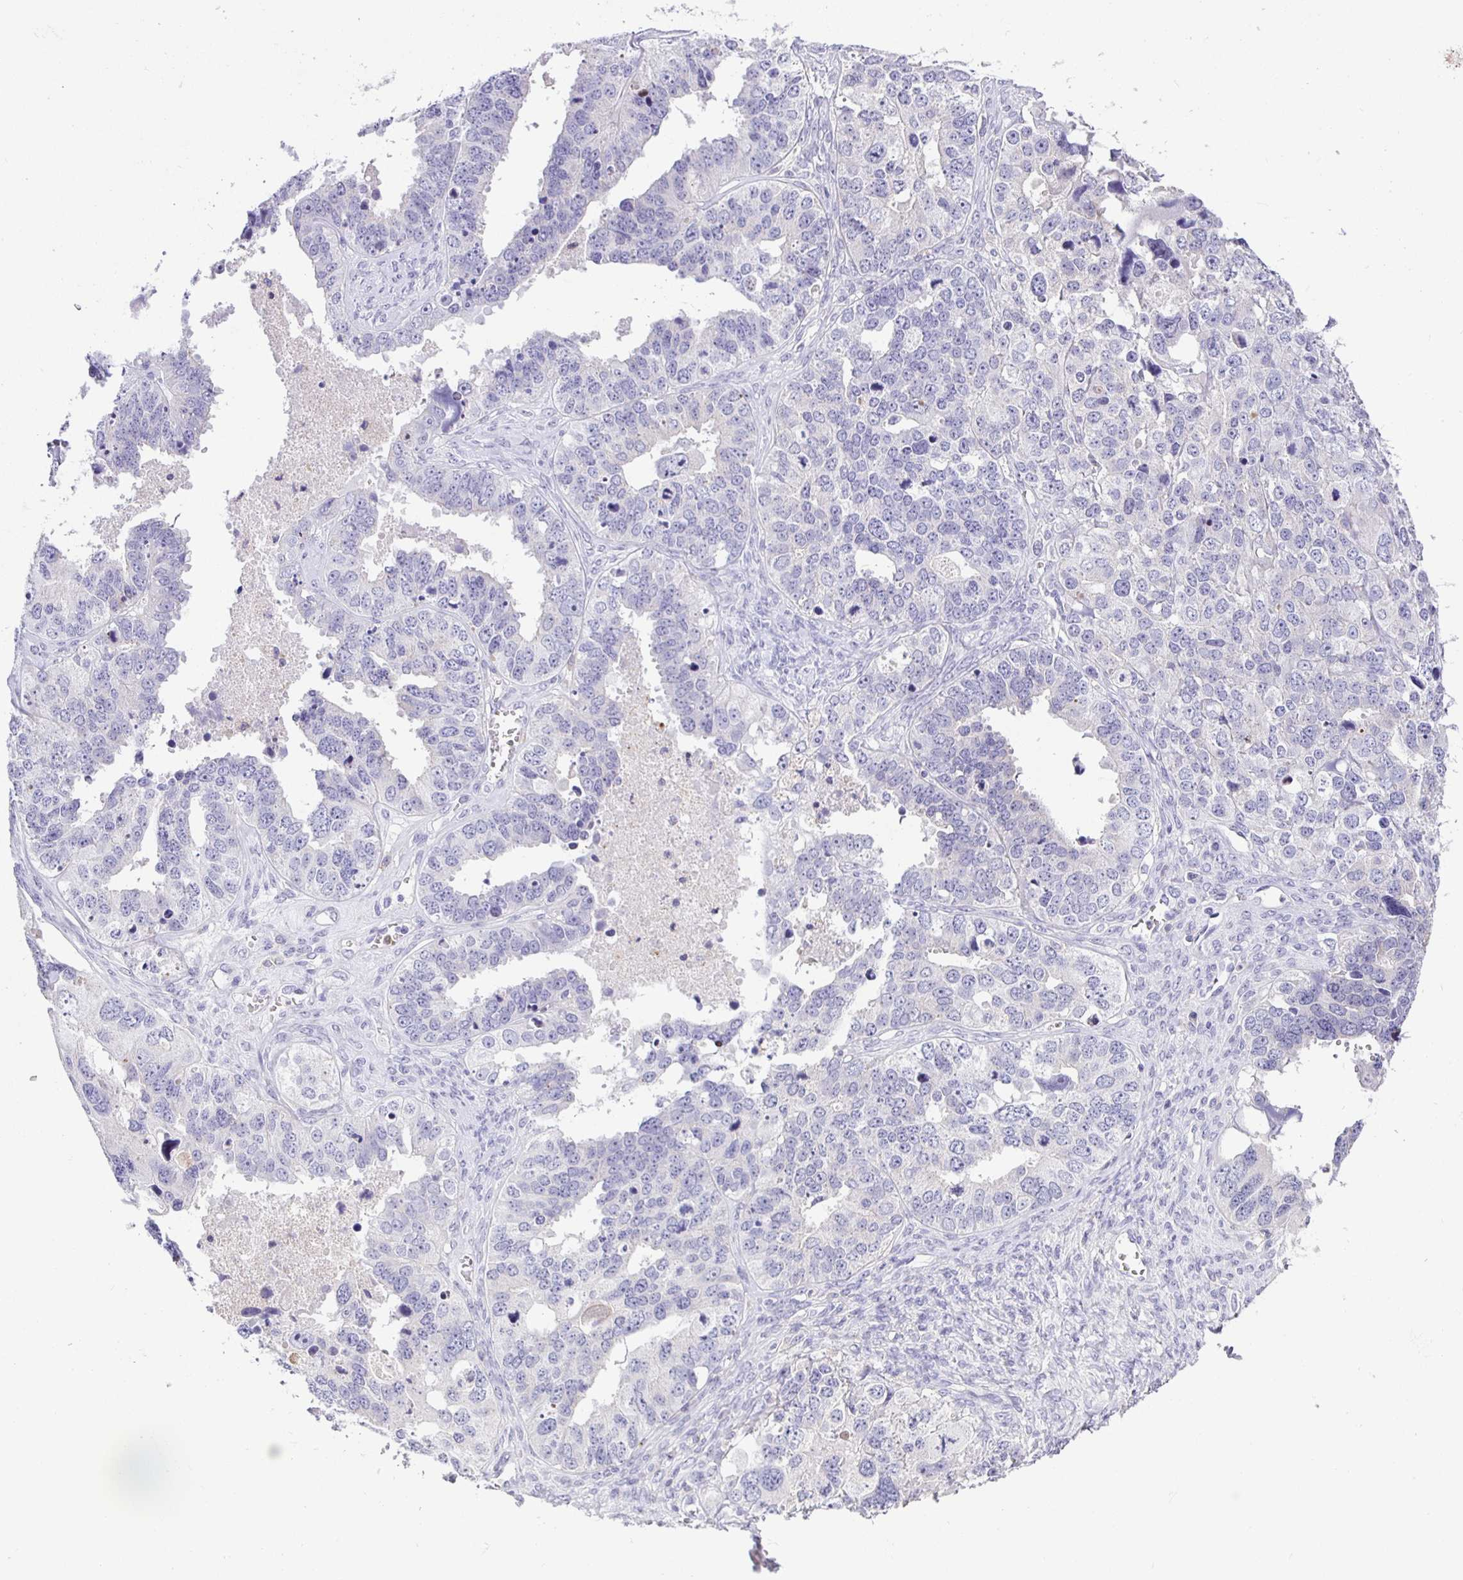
{"staining": {"intensity": "negative", "quantity": "none", "location": "none"}, "tissue": "ovarian cancer", "cell_type": "Tumor cells", "image_type": "cancer", "snomed": [{"axis": "morphology", "description": "Cystadenocarcinoma, serous, NOS"}, {"axis": "topography", "description": "Ovary"}], "caption": "Immunohistochemistry (IHC) histopathology image of ovarian serous cystadenocarcinoma stained for a protein (brown), which reveals no staining in tumor cells.", "gene": "SIRPA", "patient": {"sex": "female", "age": 76}}